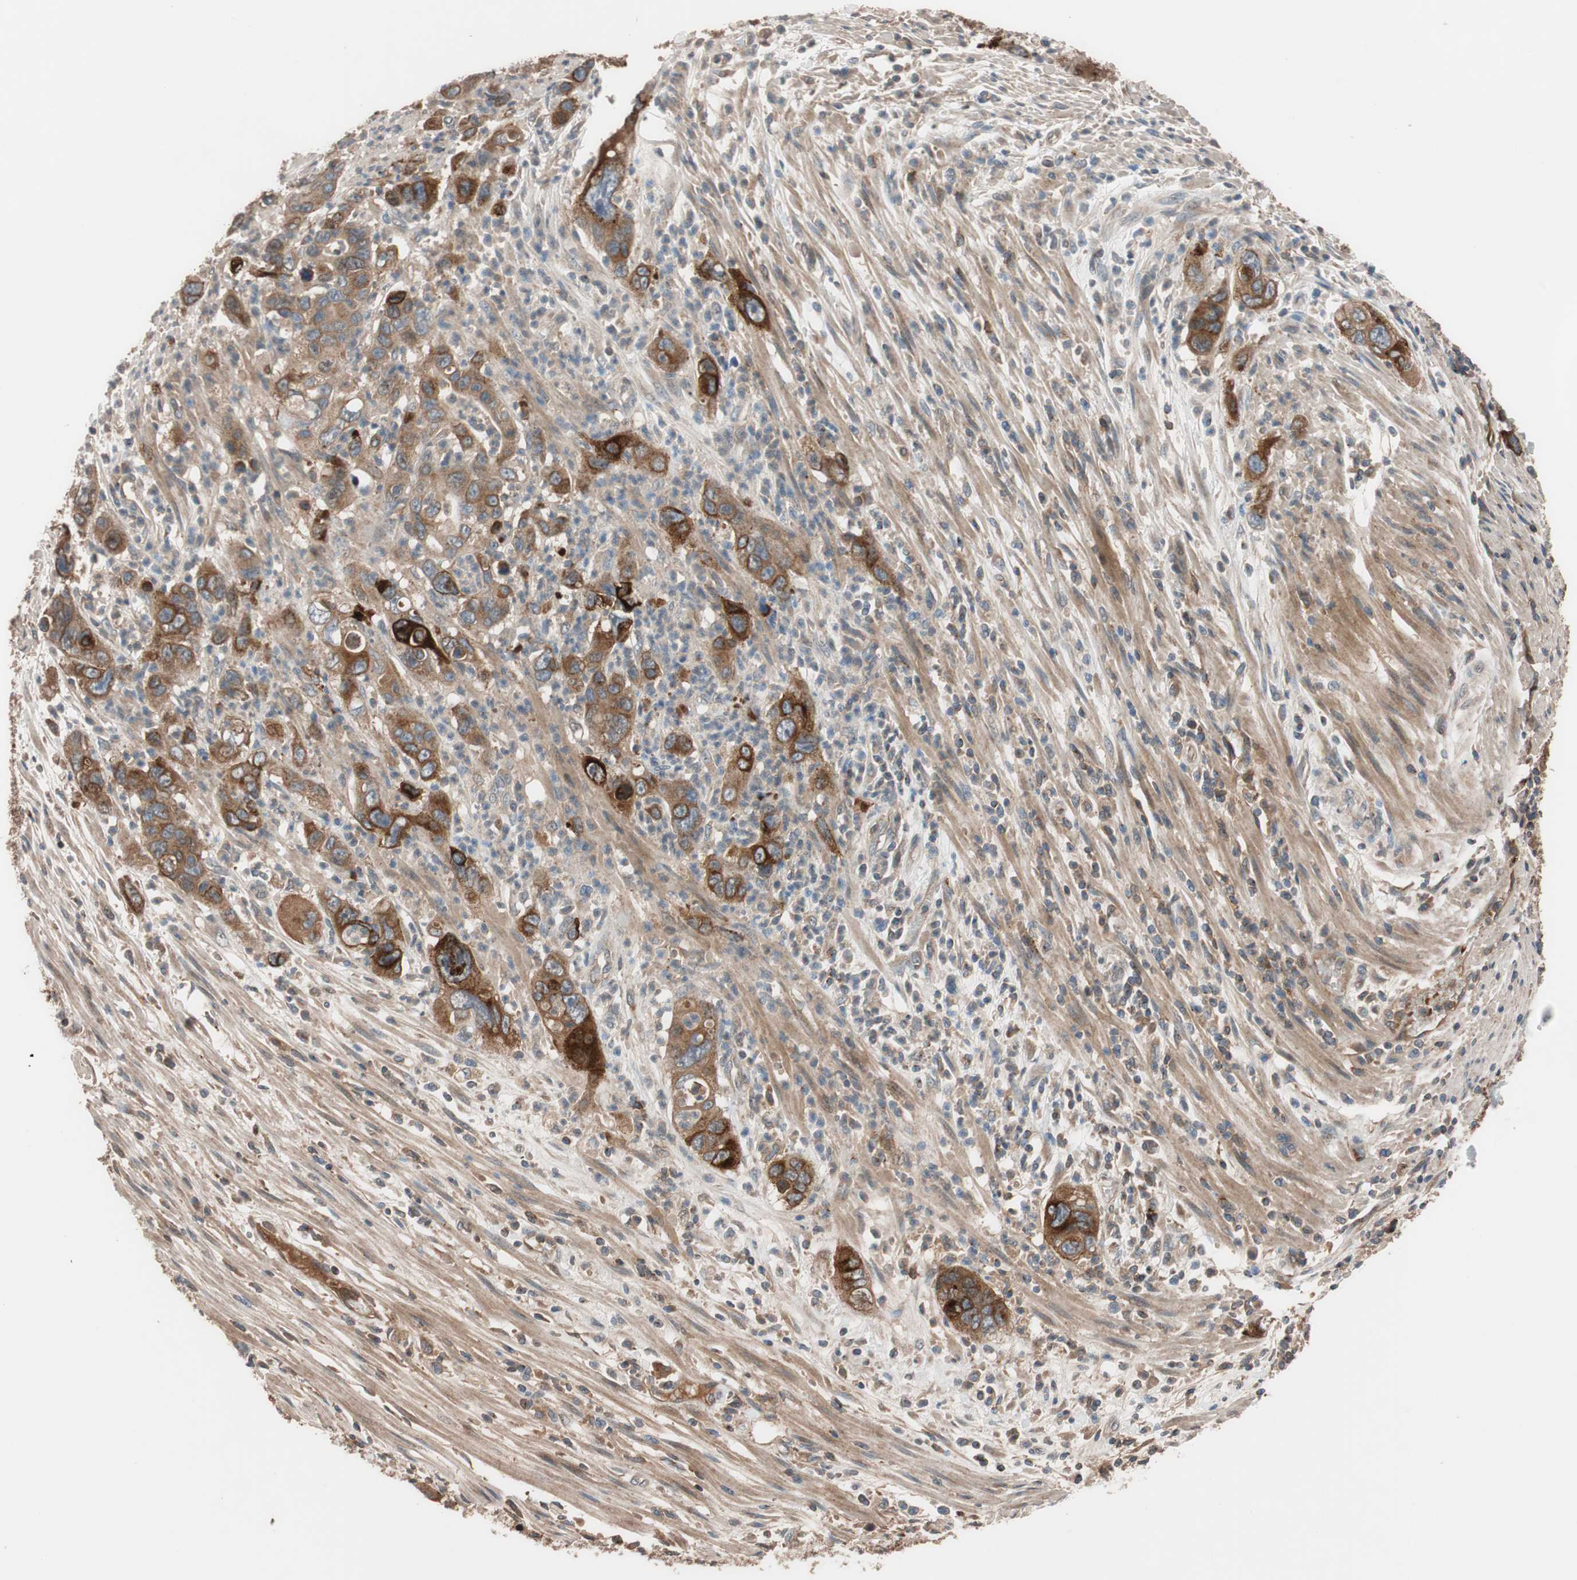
{"staining": {"intensity": "strong", "quantity": ">75%", "location": "cytoplasmic/membranous"}, "tissue": "pancreatic cancer", "cell_type": "Tumor cells", "image_type": "cancer", "snomed": [{"axis": "morphology", "description": "Adenocarcinoma, NOS"}, {"axis": "topography", "description": "Pancreas"}], "caption": "High-magnification brightfield microscopy of pancreatic cancer (adenocarcinoma) stained with DAB (3,3'-diaminobenzidine) (brown) and counterstained with hematoxylin (blue). tumor cells exhibit strong cytoplasmic/membranous positivity is present in approximately>75% of cells.", "gene": "SDC4", "patient": {"sex": "female", "age": 71}}